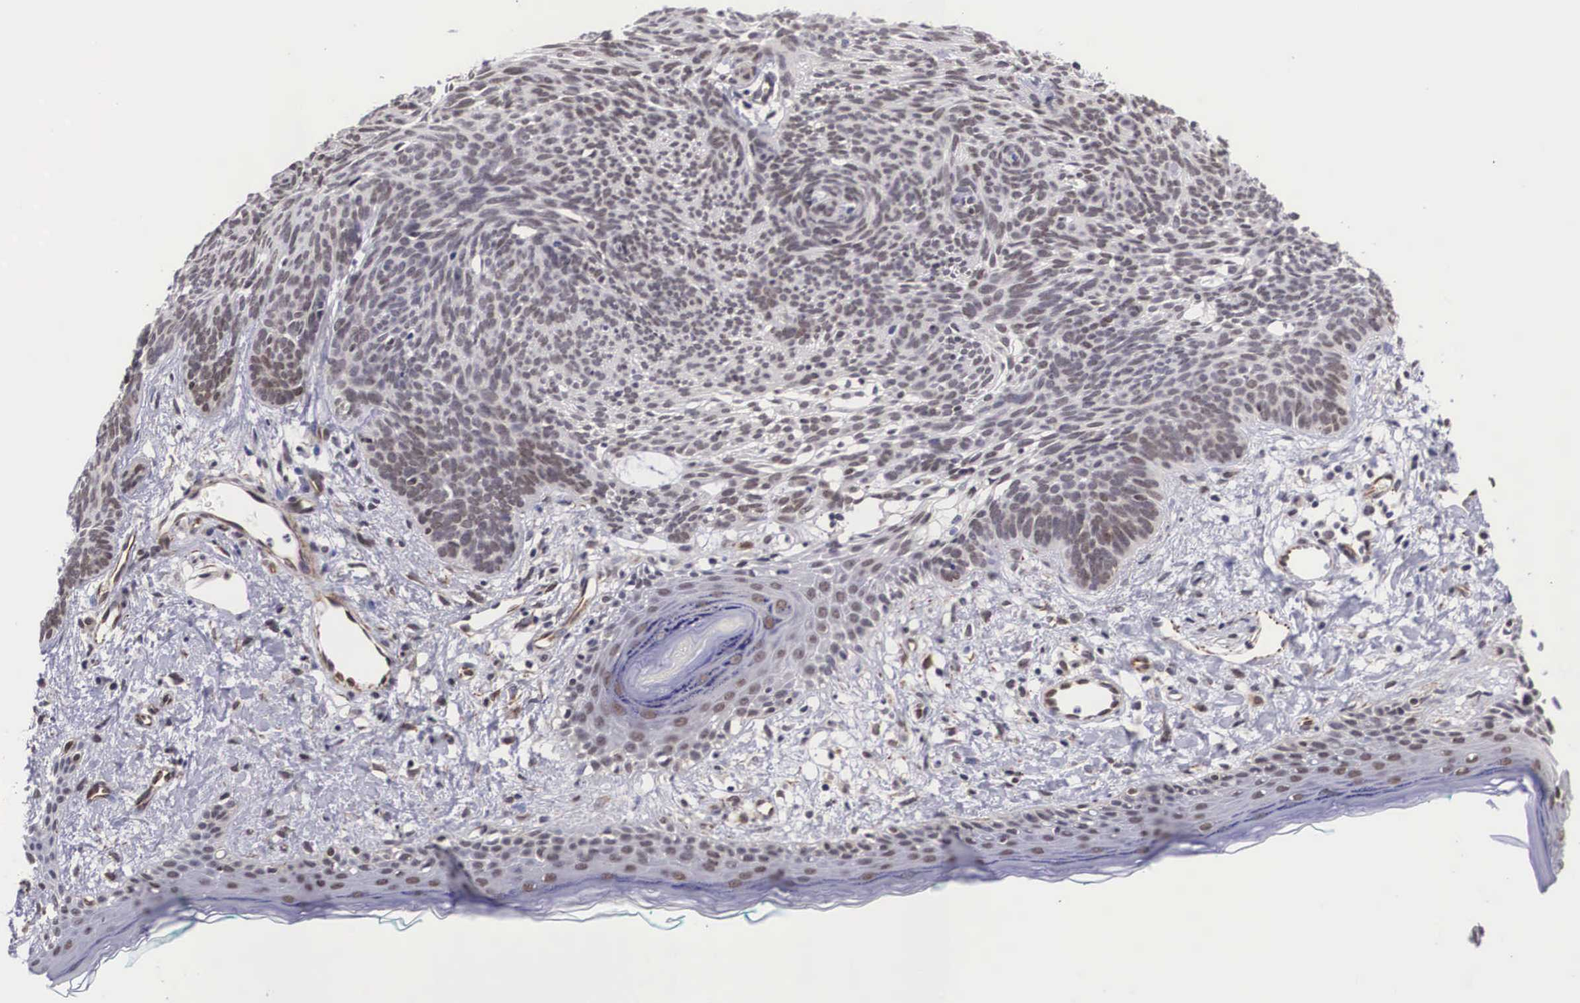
{"staining": {"intensity": "negative", "quantity": "none", "location": "none"}, "tissue": "skin cancer", "cell_type": "Tumor cells", "image_type": "cancer", "snomed": [{"axis": "morphology", "description": "Basal cell carcinoma"}, {"axis": "topography", "description": "Skin"}], "caption": "Immunohistochemistry (IHC) image of neoplastic tissue: skin cancer (basal cell carcinoma) stained with DAB (3,3'-diaminobenzidine) exhibits no significant protein expression in tumor cells.", "gene": "MORC2", "patient": {"sex": "female", "age": 81}}